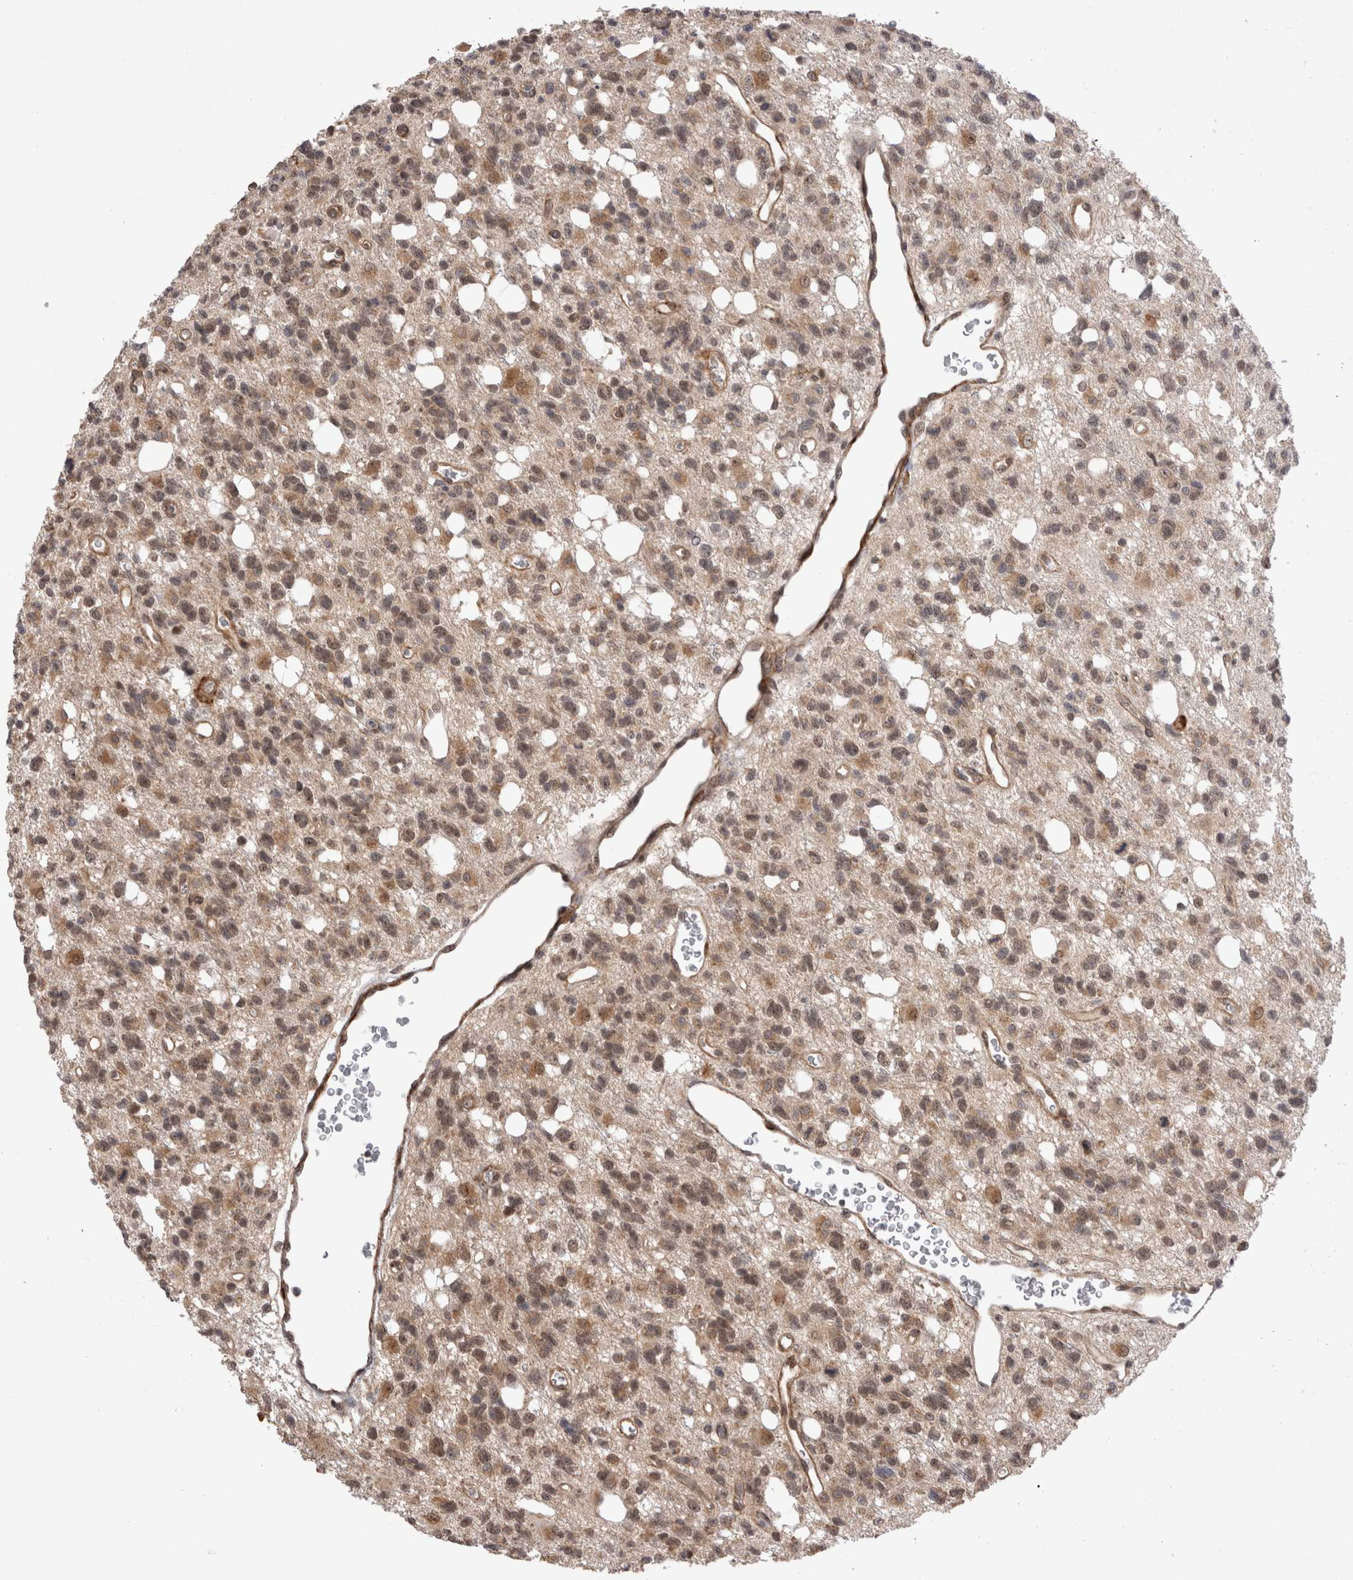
{"staining": {"intensity": "moderate", "quantity": ">75%", "location": "cytoplasmic/membranous,nuclear"}, "tissue": "glioma", "cell_type": "Tumor cells", "image_type": "cancer", "snomed": [{"axis": "morphology", "description": "Glioma, malignant, High grade"}, {"axis": "topography", "description": "Brain"}], "caption": "Immunohistochemical staining of human malignant high-grade glioma reveals moderate cytoplasmic/membranous and nuclear protein staining in about >75% of tumor cells.", "gene": "EXOSC4", "patient": {"sex": "female", "age": 62}}